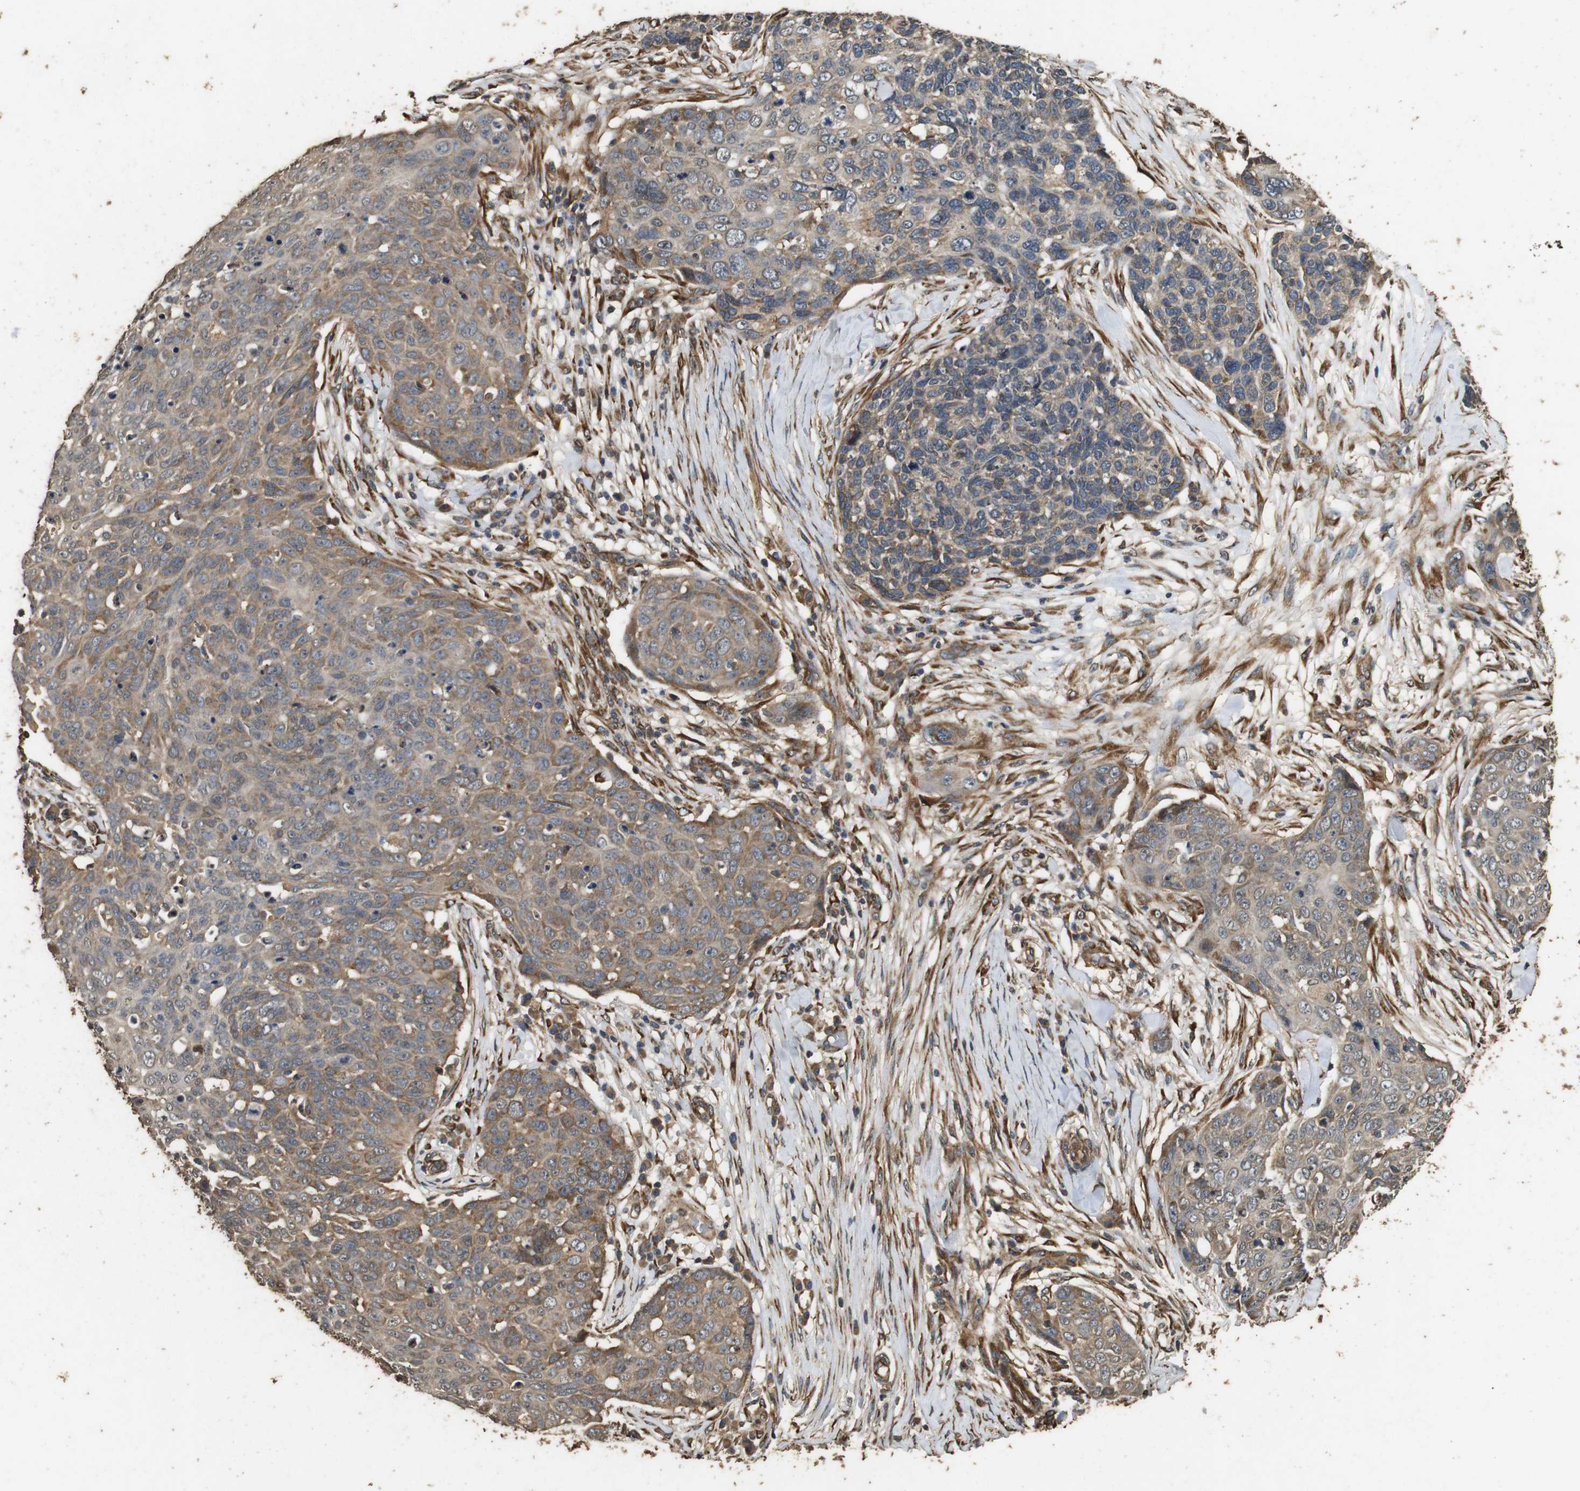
{"staining": {"intensity": "moderate", "quantity": ">75%", "location": "cytoplasmic/membranous"}, "tissue": "skin cancer", "cell_type": "Tumor cells", "image_type": "cancer", "snomed": [{"axis": "morphology", "description": "Squamous cell carcinoma in situ, NOS"}, {"axis": "morphology", "description": "Squamous cell carcinoma, NOS"}, {"axis": "topography", "description": "Skin"}], "caption": "Immunohistochemistry (IHC) of human squamous cell carcinoma (skin) shows medium levels of moderate cytoplasmic/membranous expression in about >75% of tumor cells.", "gene": "CNPY4", "patient": {"sex": "male", "age": 93}}